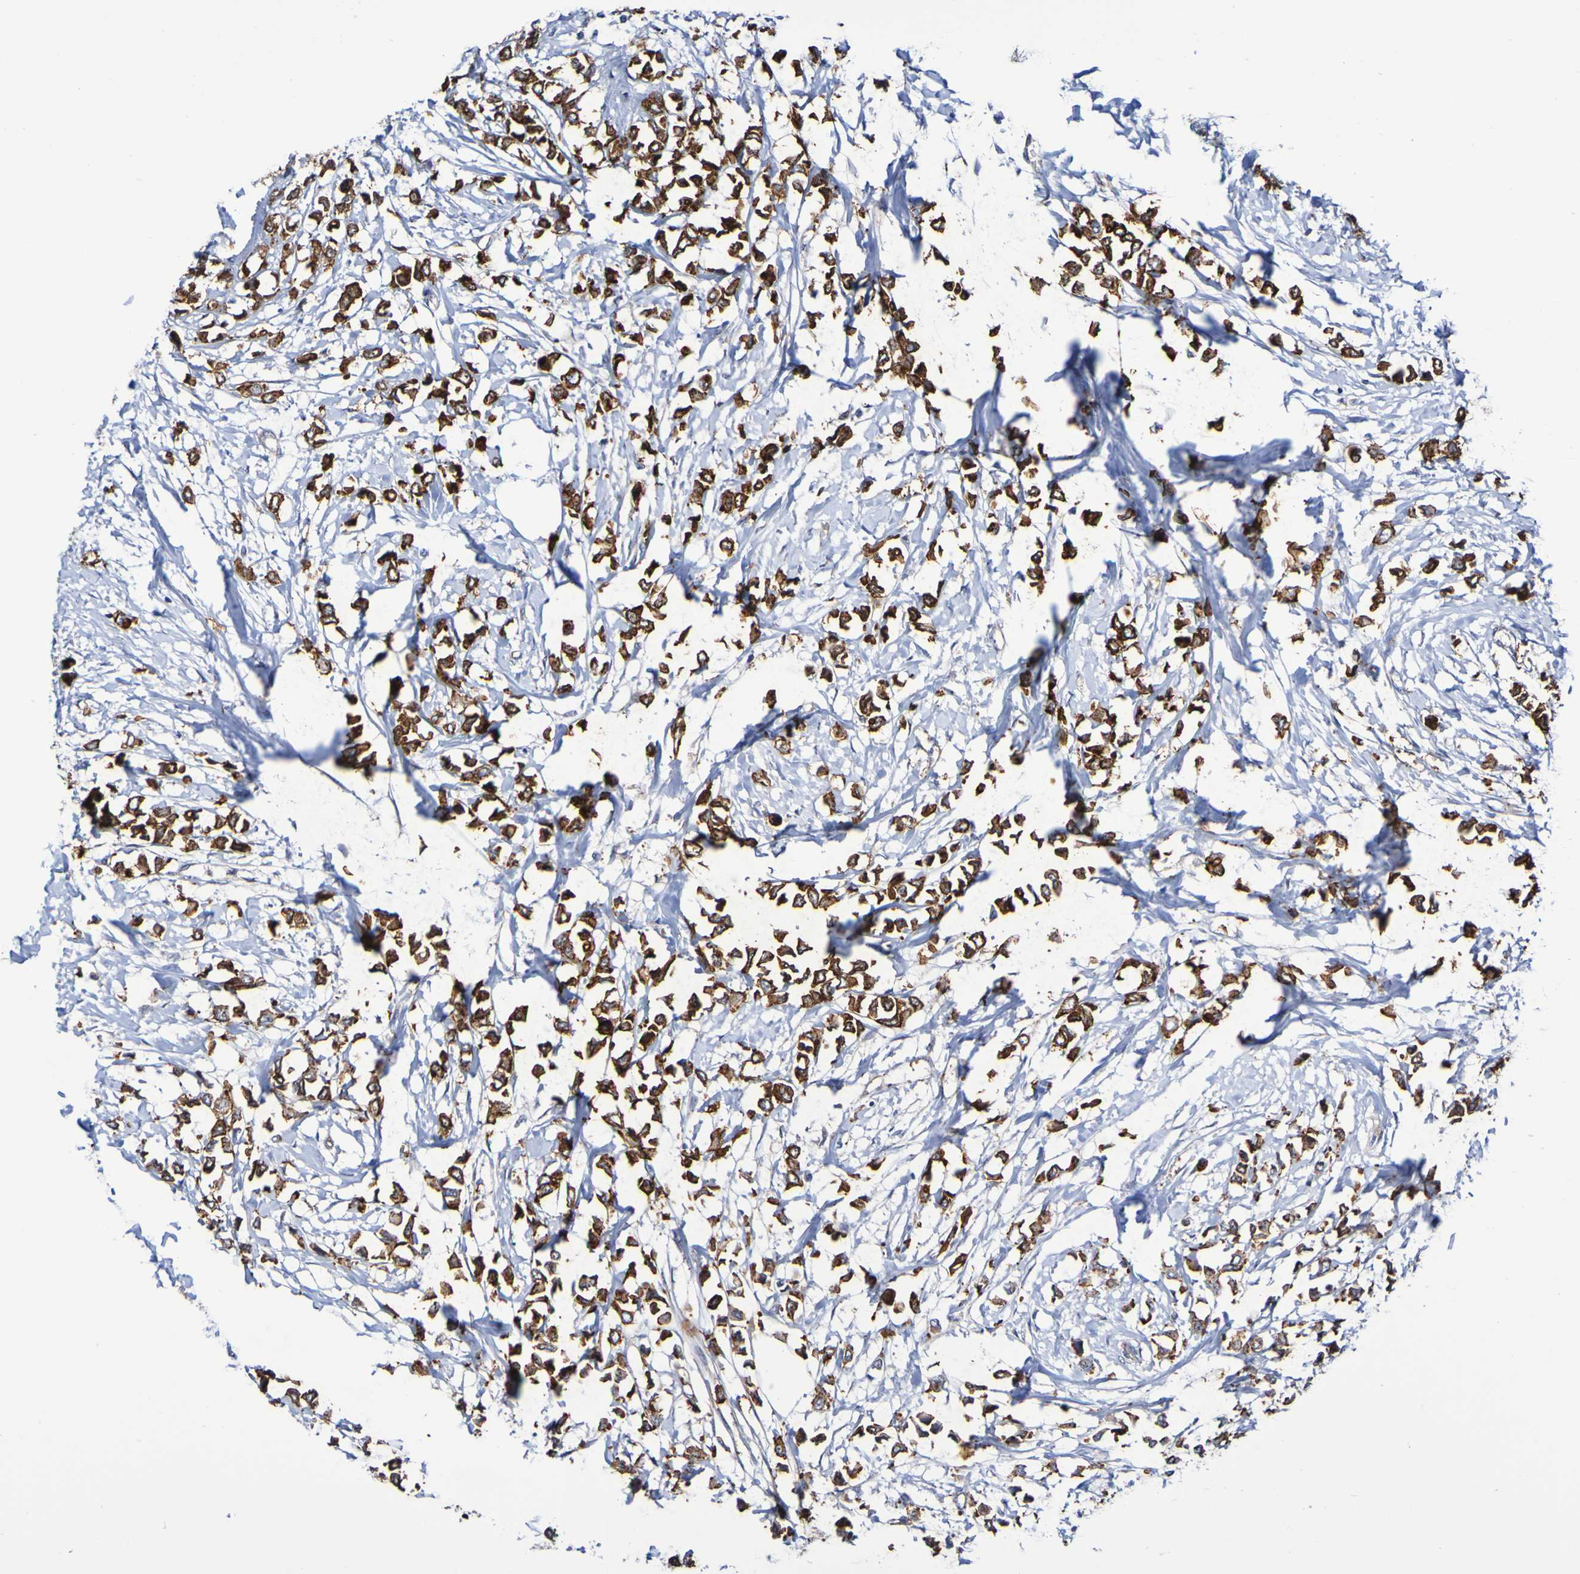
{"staining": {"intensity": "strong", "quantity": ">75%", "location": "cytoplasmic/membranous"}, "tissue": "breast cancer", "cell_type": "Tumor cells", "image_type": "cancer", "snomed": [{"axis": "morphology", "description": "Lobular carcinoma"}, {"axis": "topography", "description": "Breast"}], "caption": "This is a photomicrograph of immunohistochemistry (IHC) staining of lobular carcinoma (breast), which shows strong staining in the cytoplasmic/membranous of tumor cells.", "gene": "GJB1", "patient": {"sex": "female", "age": 51}}